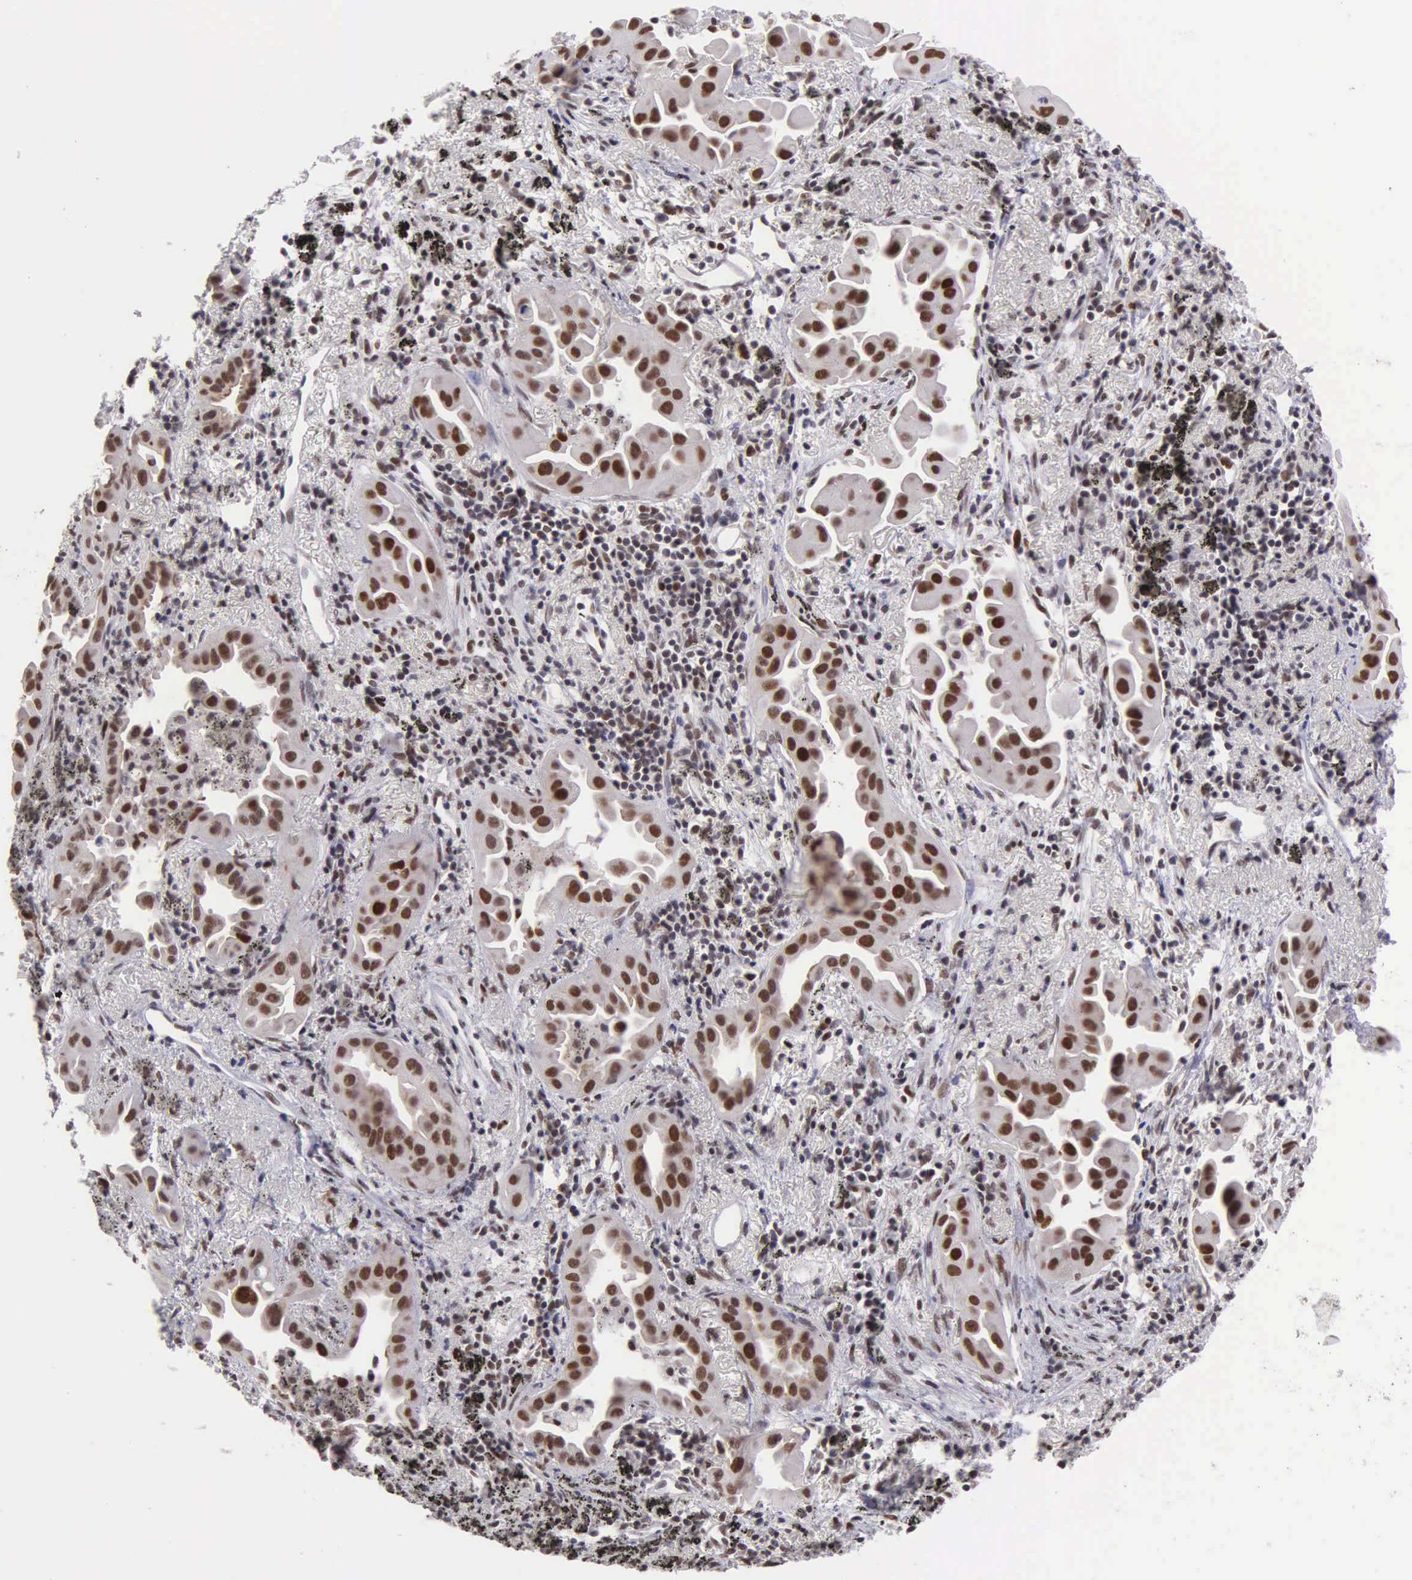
{"staining": {"intensity": "strong", "quantity": ">75%", "location": "nuclear"}, "tissue": "lung cancer", "cell_type": "Tumor cells", "image_type": "cancer", "snomed": [{"axis": "morphology", "description": "Adenocarcinoma, NOS"}, {"axis": "topography", "description": "Lung"}], "caption": "Lung cancer was stained to show a protein in brown. There is high levels of strong nuclear staining in approximately >75% of tumor cells. The protein is stained brown, and the nuclei are stained in blue (DAB (3,3'-diaminobenzidine) IHC with brightfield microscopy, high magnification).", "gene": "UBR7", "patient": {"sex": "male", "age": 68}}